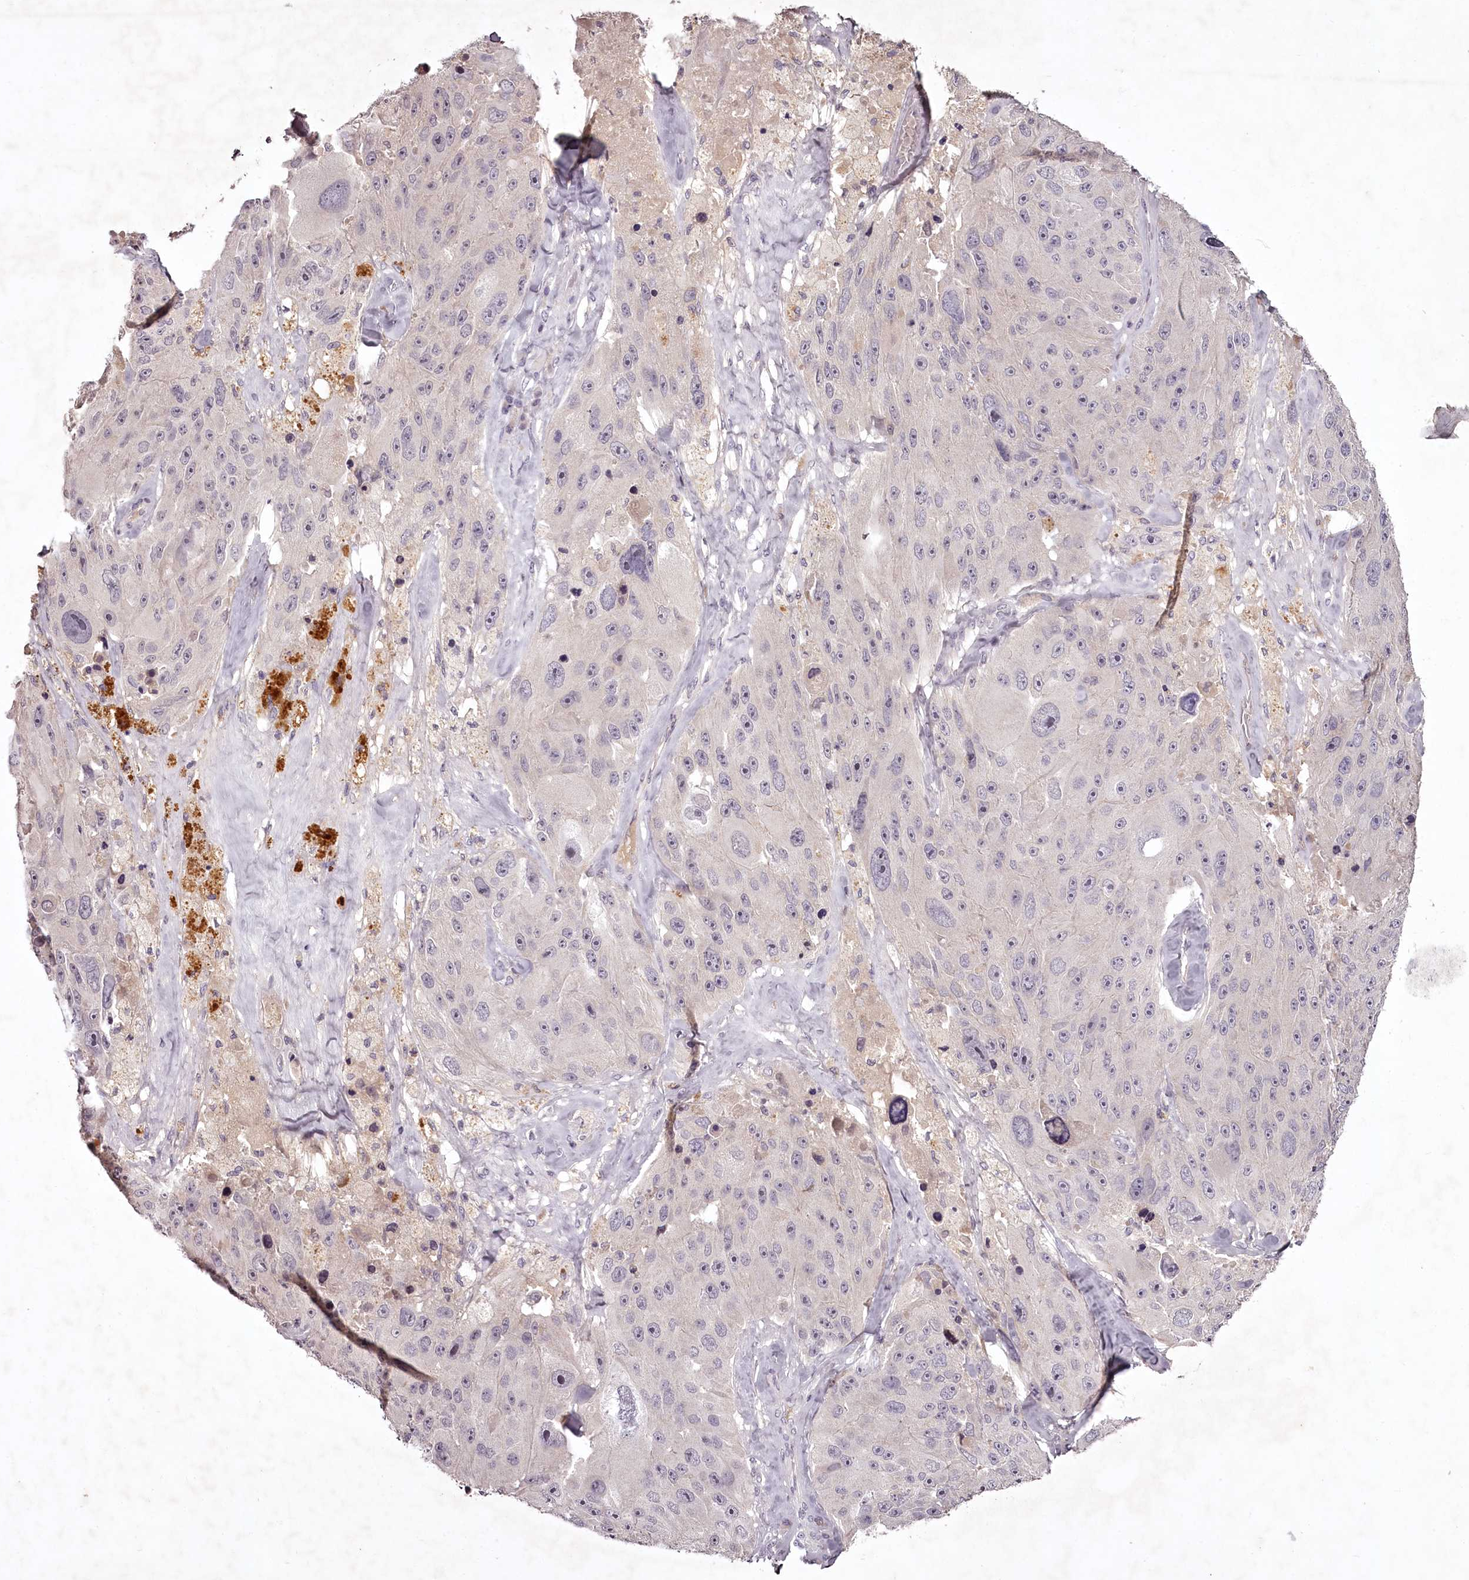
{"staining": {"intensity": "negative", "quantity": "none", "location": "none"}, "tissue": "melanoma", "cell_type": "Tumor cells", "image_type": "cancer", "snomed": [{"axis": "morphology", "description": "Malignant melanoma, Metastatic site"}, {"axis": "topography", "description": "Lymph node"}], "caption": "IHC of human malignant melanoma (metastatic site) displays no expression in tumor cells.", "gene": "RBMXL2", "patient": {"sex": "male", "age": 62}}